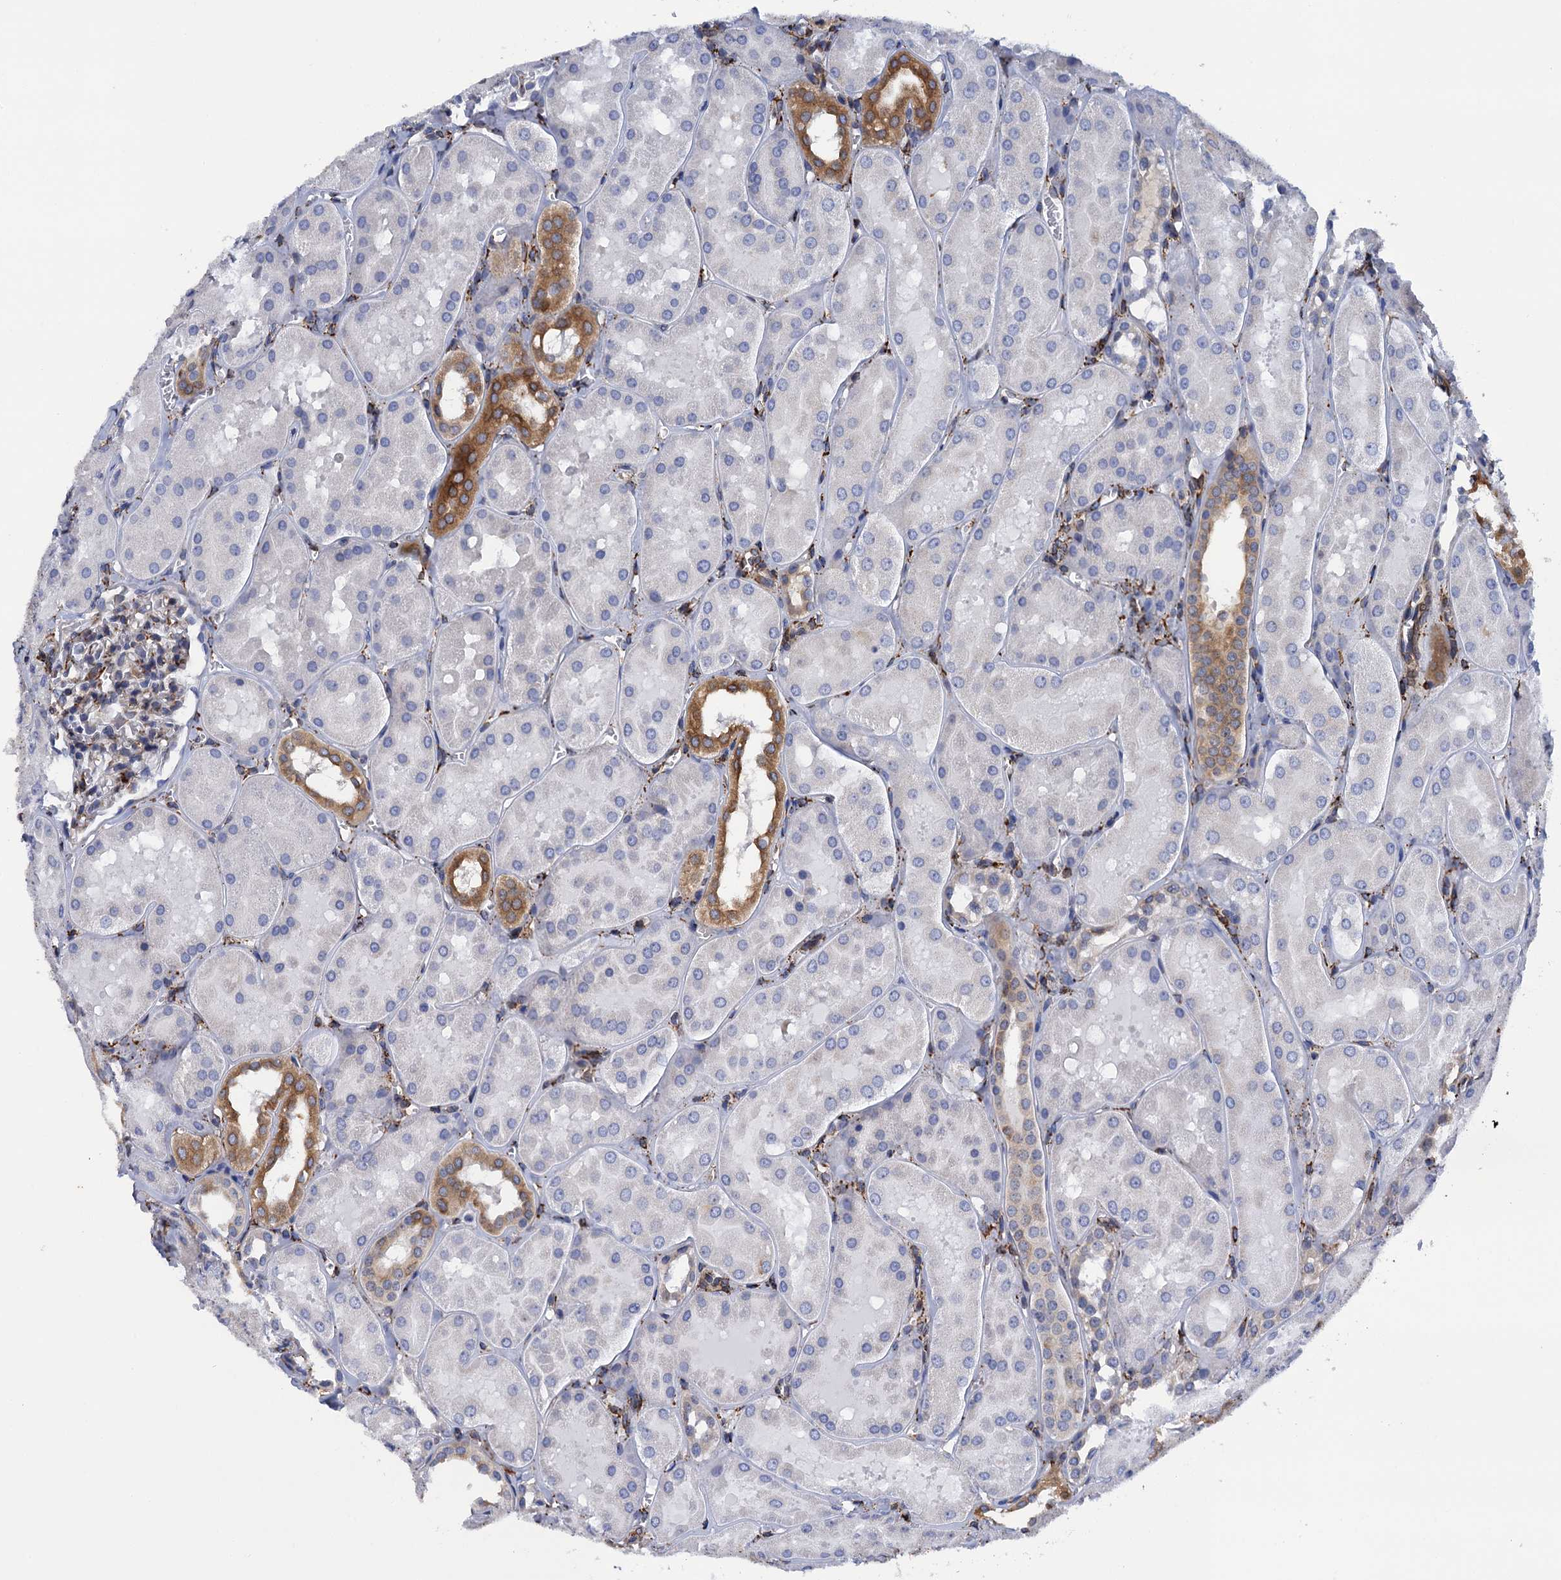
{"staining": {"intensity": "moderate", "quantity": "<25%", "location": "cytoplasmic/membranous"}, "tissue": "kidney", "cell_type": "Cells in glomeruli", "image_type": "normal", "snomed": [{"axis": "morphology", "description": "Normal tissue, NOS"}, {"axis": "topography", "description": "Kidney"}, {"axis": "topography", "description": "Urinary bladder"}], "caption": "Brown immunohistochemical staining in unremarkable kidney exhibits moderate cytoplasmic/membranous staining in approximately <25% of cells in glomeruli.", "gene": "POGLUT3", "patient": {"sex": "male", "age": 16}}